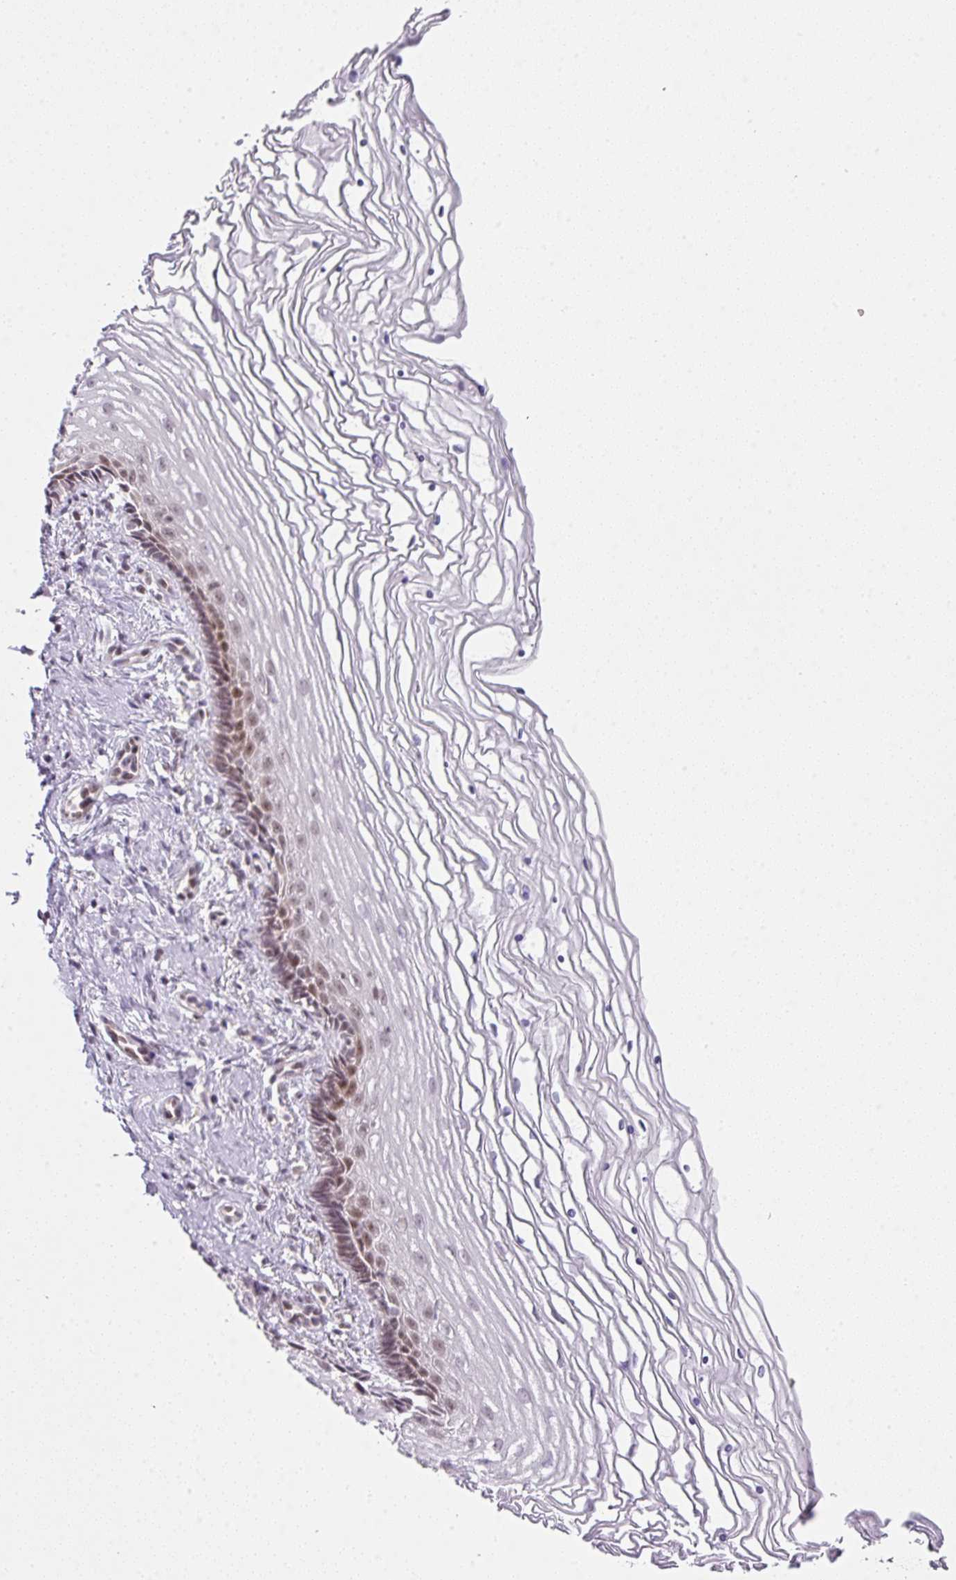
{"staining": {"intensity": "moderate", "quantity": "25%-75%", "location": "nuclear"}, "tissue": "cervix", "cell_type": "Glandular cells", "image_type": "normal", "snomed": [{"axis": "morphology", "description": "Normal tissue, NOS"}, {"axis": "topography", "description": "Cervix"}], "caption": "High-magnification brightfield microscopy of benign cervix stained with DAB (3,3'-diaminobenzidine) (brown) and counterstained with hematoxylin (blue). glandular cells exhibit moderate nuclear expression is seen in approximately25%-75% of cells.", "gene": "FAM32A", "patient": {"sex": "female", "age": 47}}